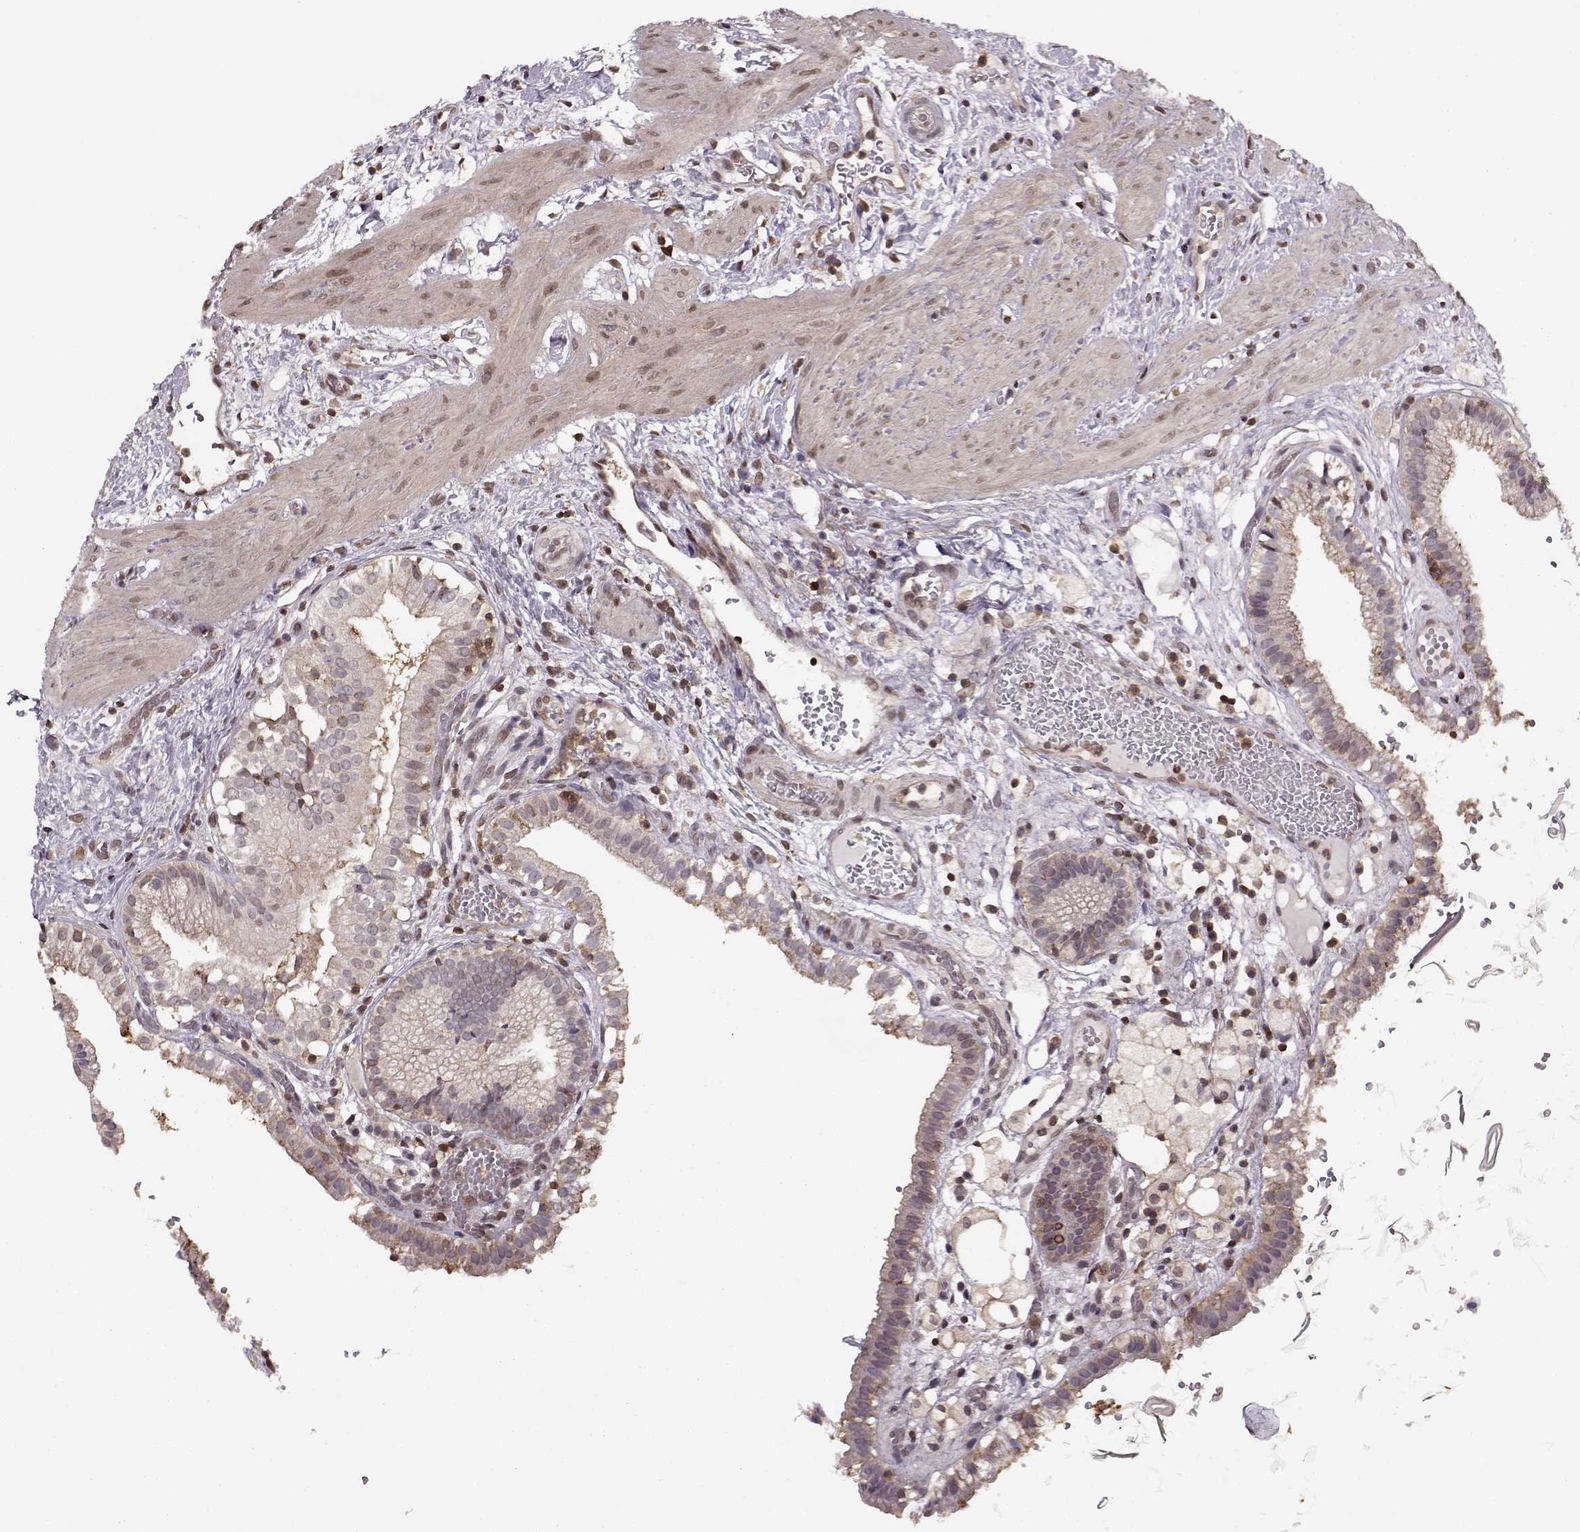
{"staining": {"intensity": "weak", "quantity": "25%-75%", "location": "cytoplasmic/membranous"}, "tissue": "gallbladder", "cell_type": "Glandular cells", "image_type": "normal", "snomed": [{"axis": "morphology", "description": "Normal tissue, NOS"}, {"axis": "topography", "description": "Gallbladder"}], "caption": "A micrograph showing weak cytoplasmic/membranous expression in about 25%-75% of glandular cells in unremarkable gallbladder, as visualized by brown immunohistochemical staining.", "gene": "MFSD1", "patient": {"sex": "female", "age": 24}}